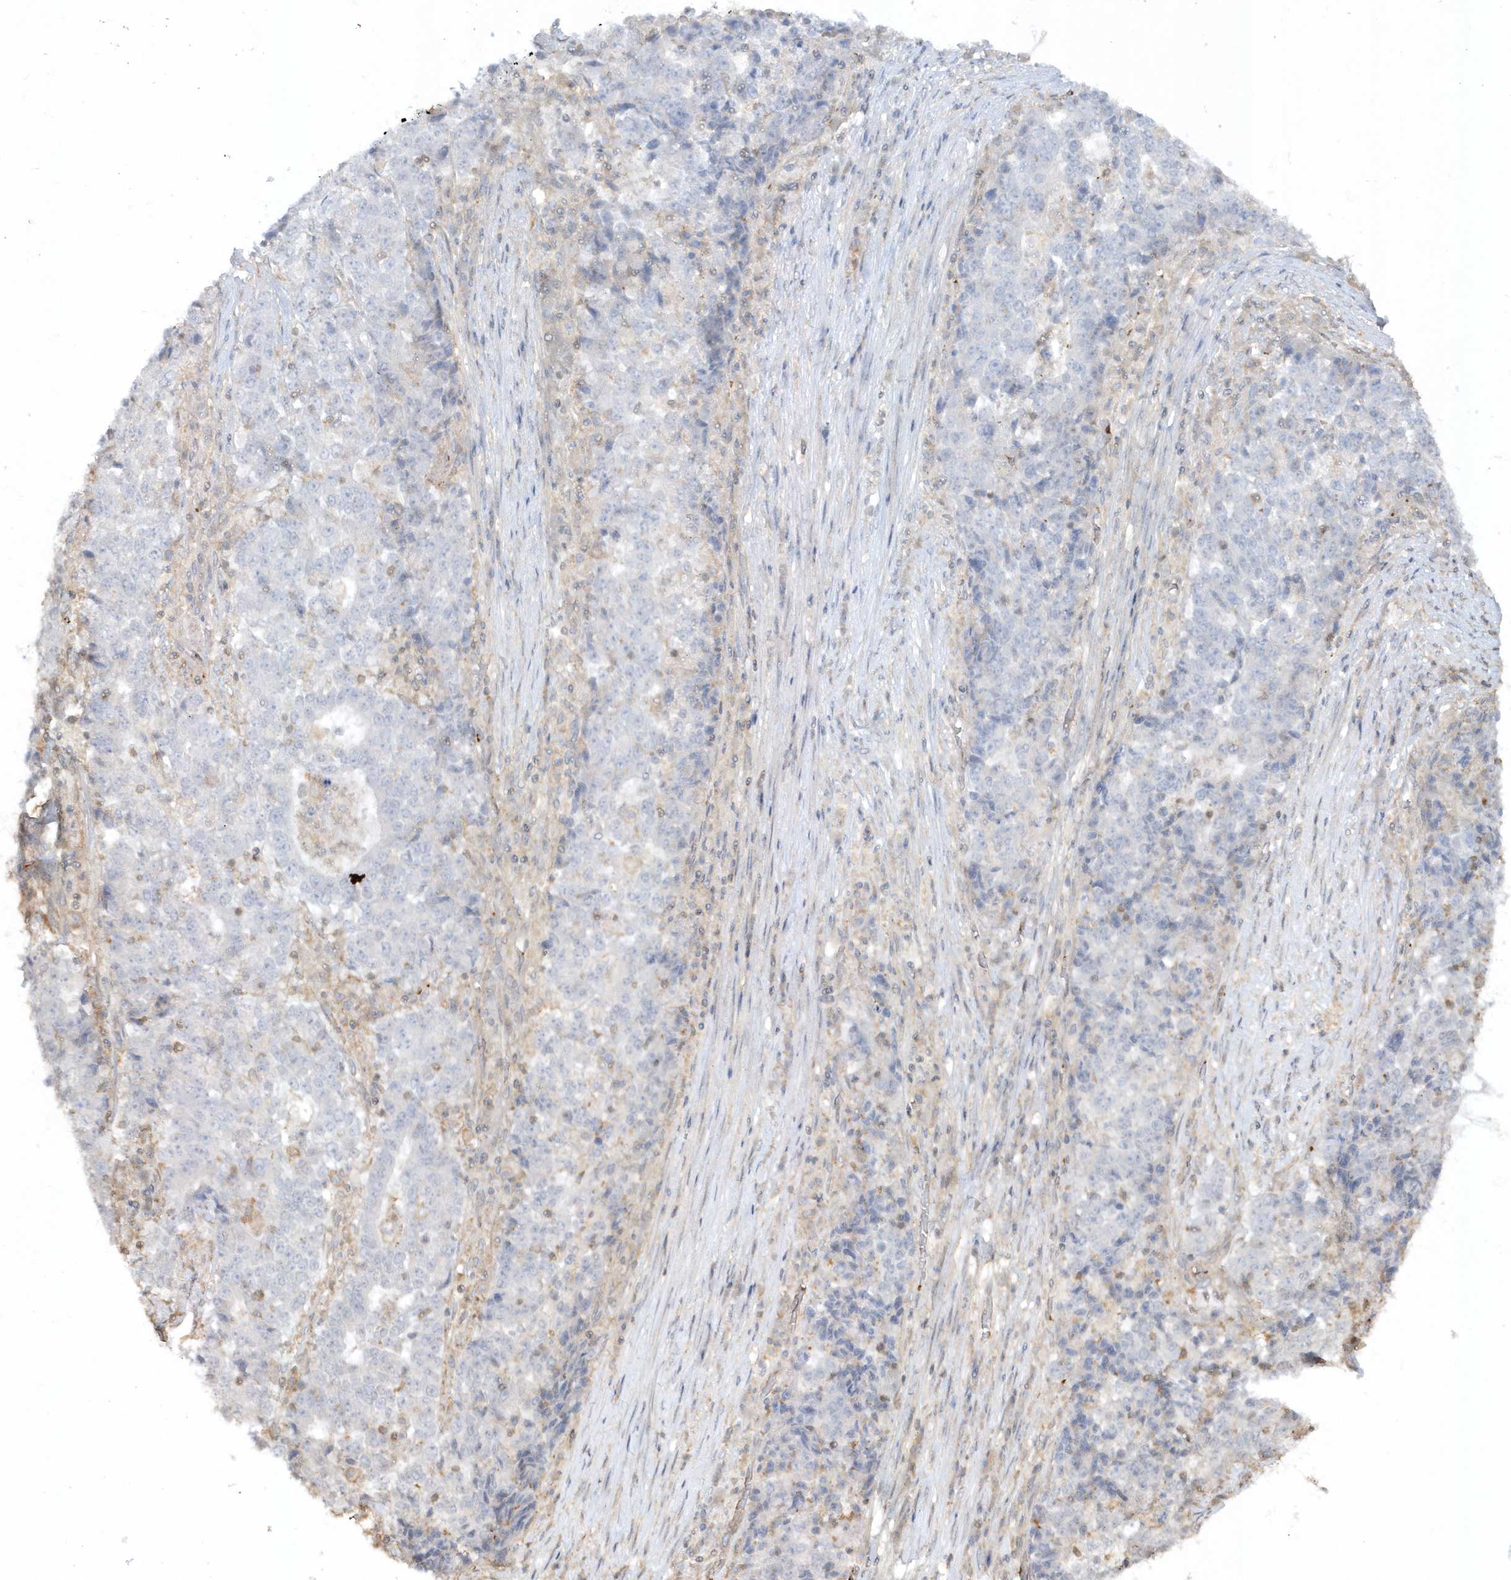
{"staining": {"intensity": "negative", "quantity": "none", "location": "none"}, "tissue": "stomach cancer", "cell_type": "Tumor cells", "image_type": "cancer", "snomed": [{"axis": "morphology", "description": "Adenocarcinoma, NOS"}, {"axis": "topography", "description": "Stomach"}], "caption": "Immunohistochemistry histopathology image of neoplastic tissue: stomach cancer stained with DAB (3,3'-diaminobenzidine) displays no significant protein staining in tumor cells.", "gene": "BSN", "patient": {"sex": "male", "age": 59}}